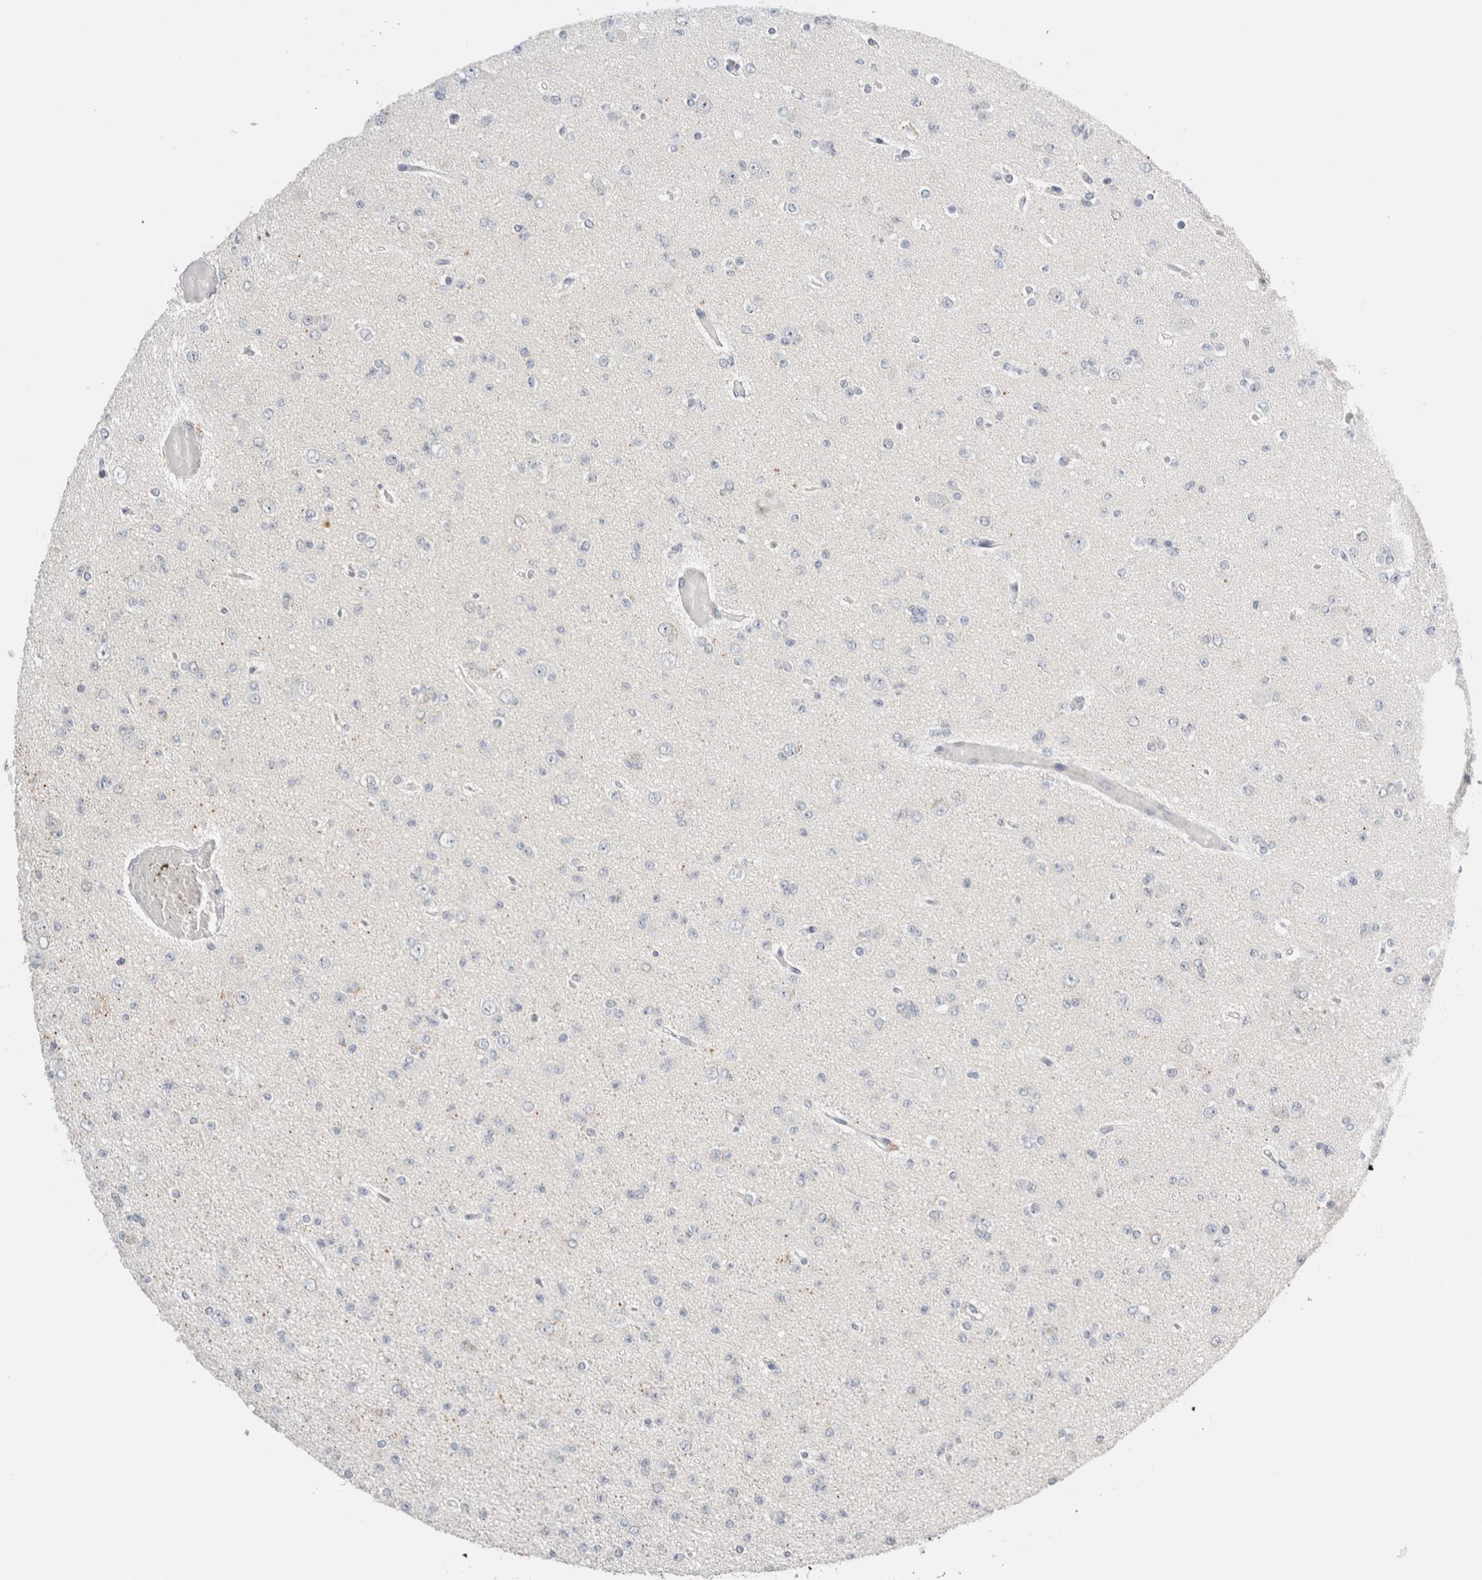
{"staining": {"intensity": "negative", "quantity": "none", "location": "none"}, "tissue": "glioma", "cell_type": "Tumor cells", "image_type": "cancer", "snomed": [{"axis": "morphology", "description": "Glioma, malignant, Low grade"}, {"axis": "topography", "description": "Brain"}], "caption": "High magnification brightfield microscopy of malignant glioma (low-grade) stained with DAB (3,3'-diaminobenzidine) (brown) and counterstained with hematoxylin (blue): tumor cells show no significant staining.", "gene": "CRAT", "patient": {"sex": "female", "age": 22}}